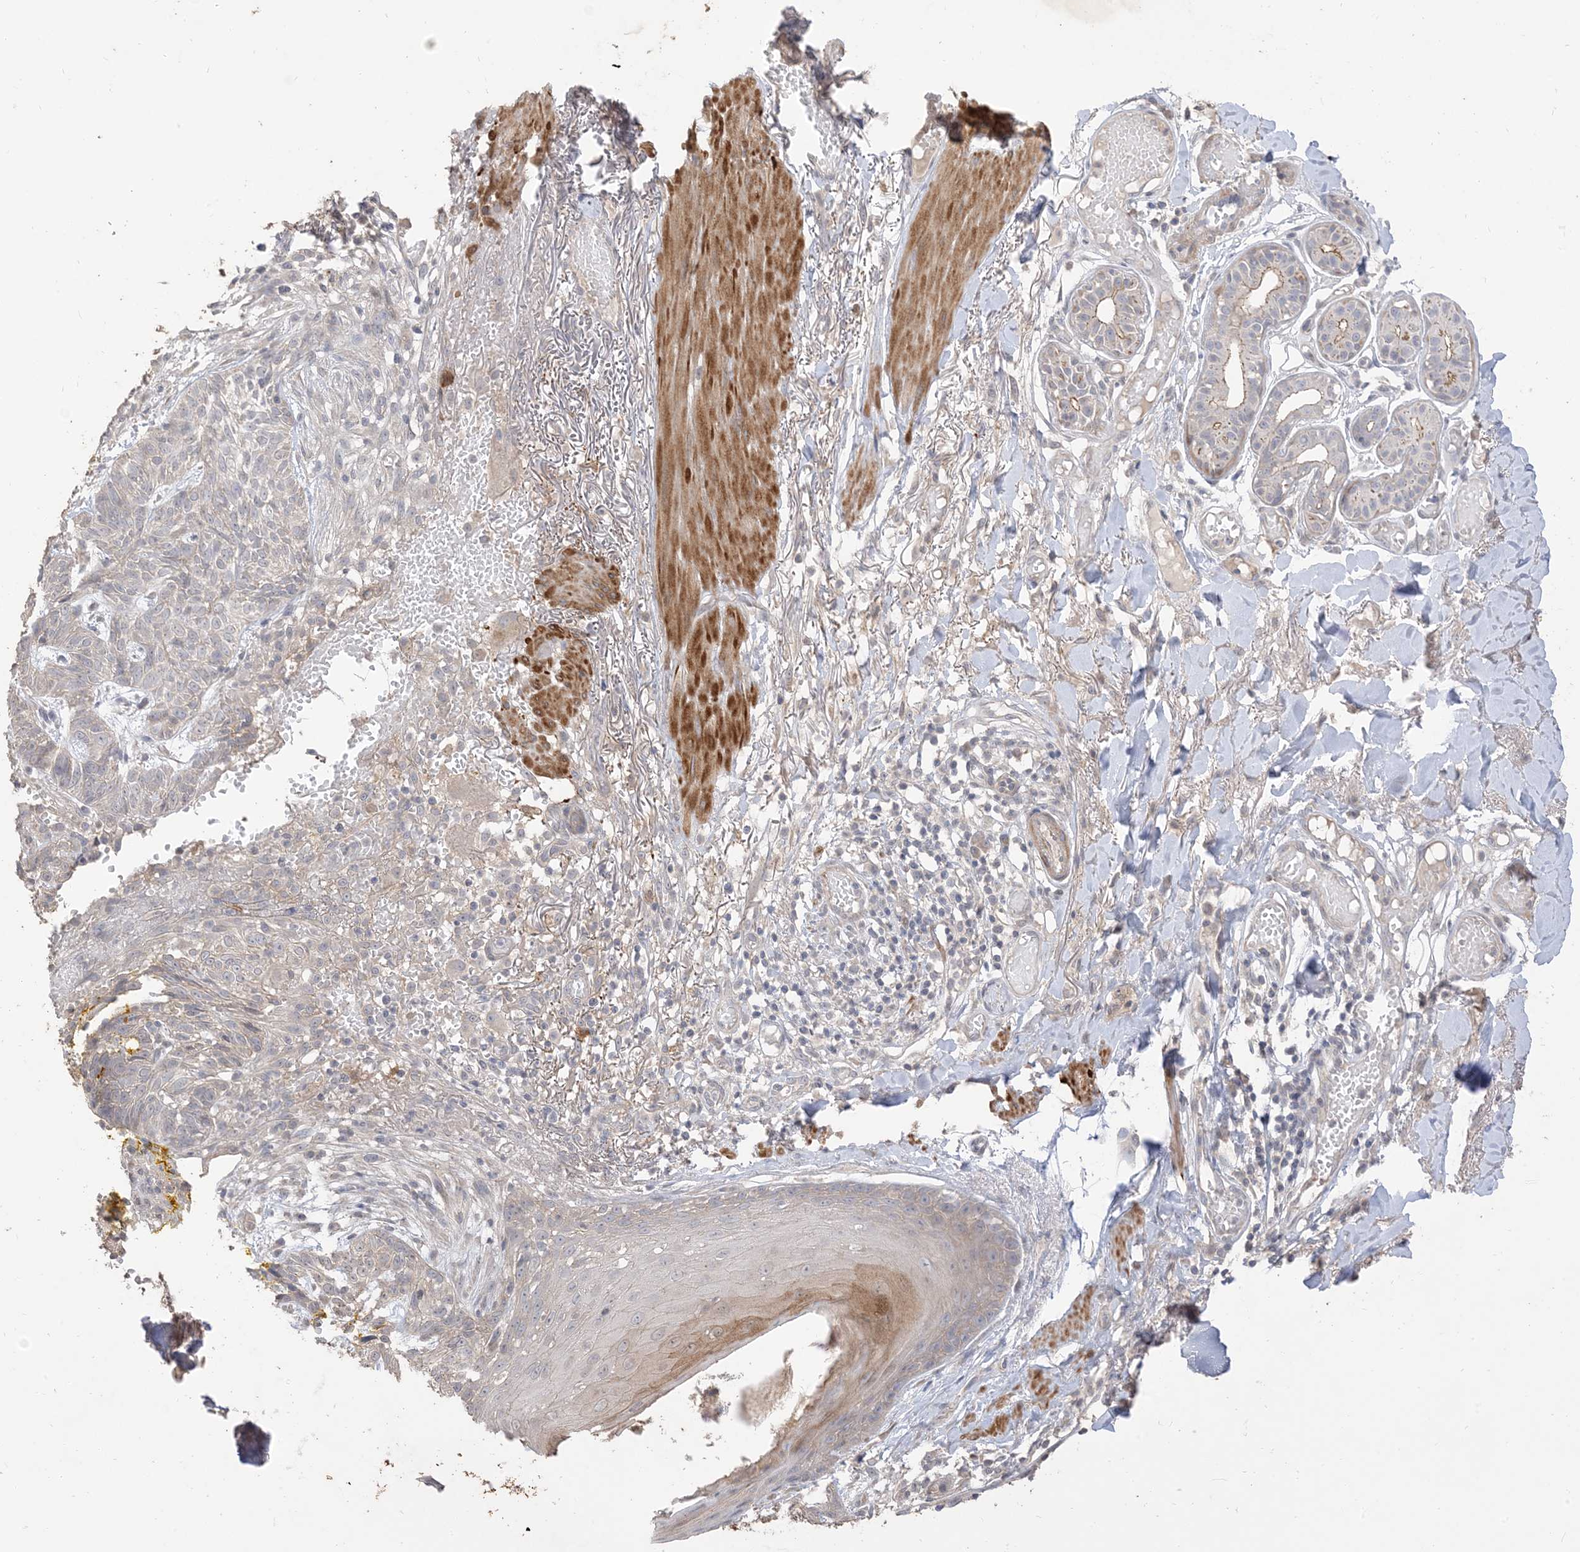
{"staining": {"intensity": "weak", "quantity": "<25%", "location": "cytoplasmic/membranous"}, "tissue": "skin cancer", "cell_type": "Tumor cells", "image_type": "cancer", "snomed": [{"axis": "morphology", "description": "Basal cell carcinoma"}, {"axis": "topography", "description": "Skin"}], "caption": "A micrograph of human skin cancer is negative for staining in tumor cells. Nuclei are stained in blue.", "gene": "RNF175", "patient": {"sex": "male", "age": 85}}